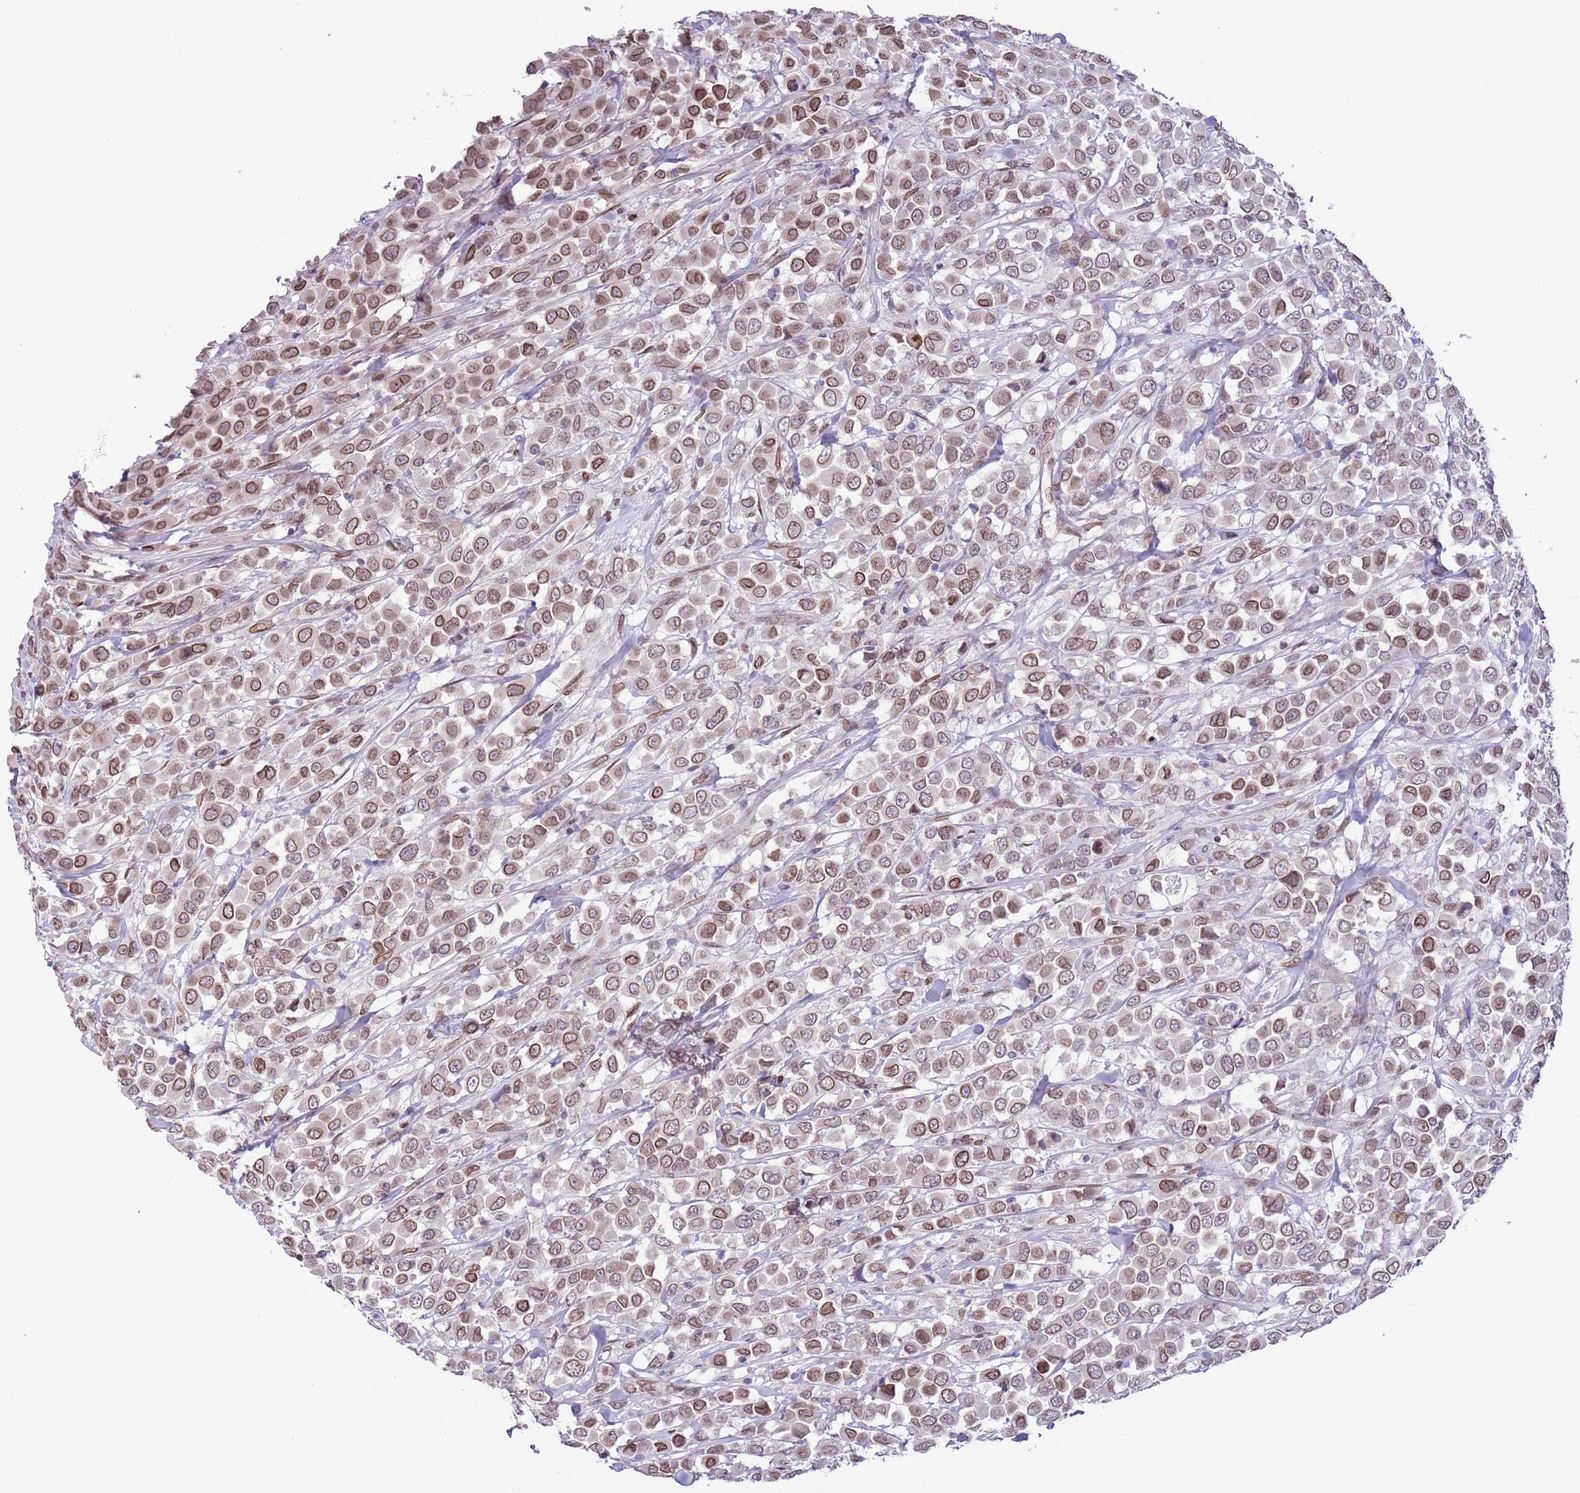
{"staining": {"intensity": "moderate", "quantity": ">75%", "location": "cytoplasmic/membranous,nuclear"}, "tissue": "breast cancer", "cell_type": "Tumor cells", "image_type": "cancer", "snomed": [{"axis": "morphology", "description": "Duct carcinoma"}, {"axis": "topography", "description": "Breast"}], "caption": "A high-resolution image shows immunohistochemistry (IHC) staining of breast cancer, which reveals moderate cytoplasmic/membranous and nuclear staining in about >75% of tumor cells. The protein is shown in brown color, while the nuclei are stained blue.", "gene": "ZGLP1", "patient": {"sex": "female", "age": 61}}